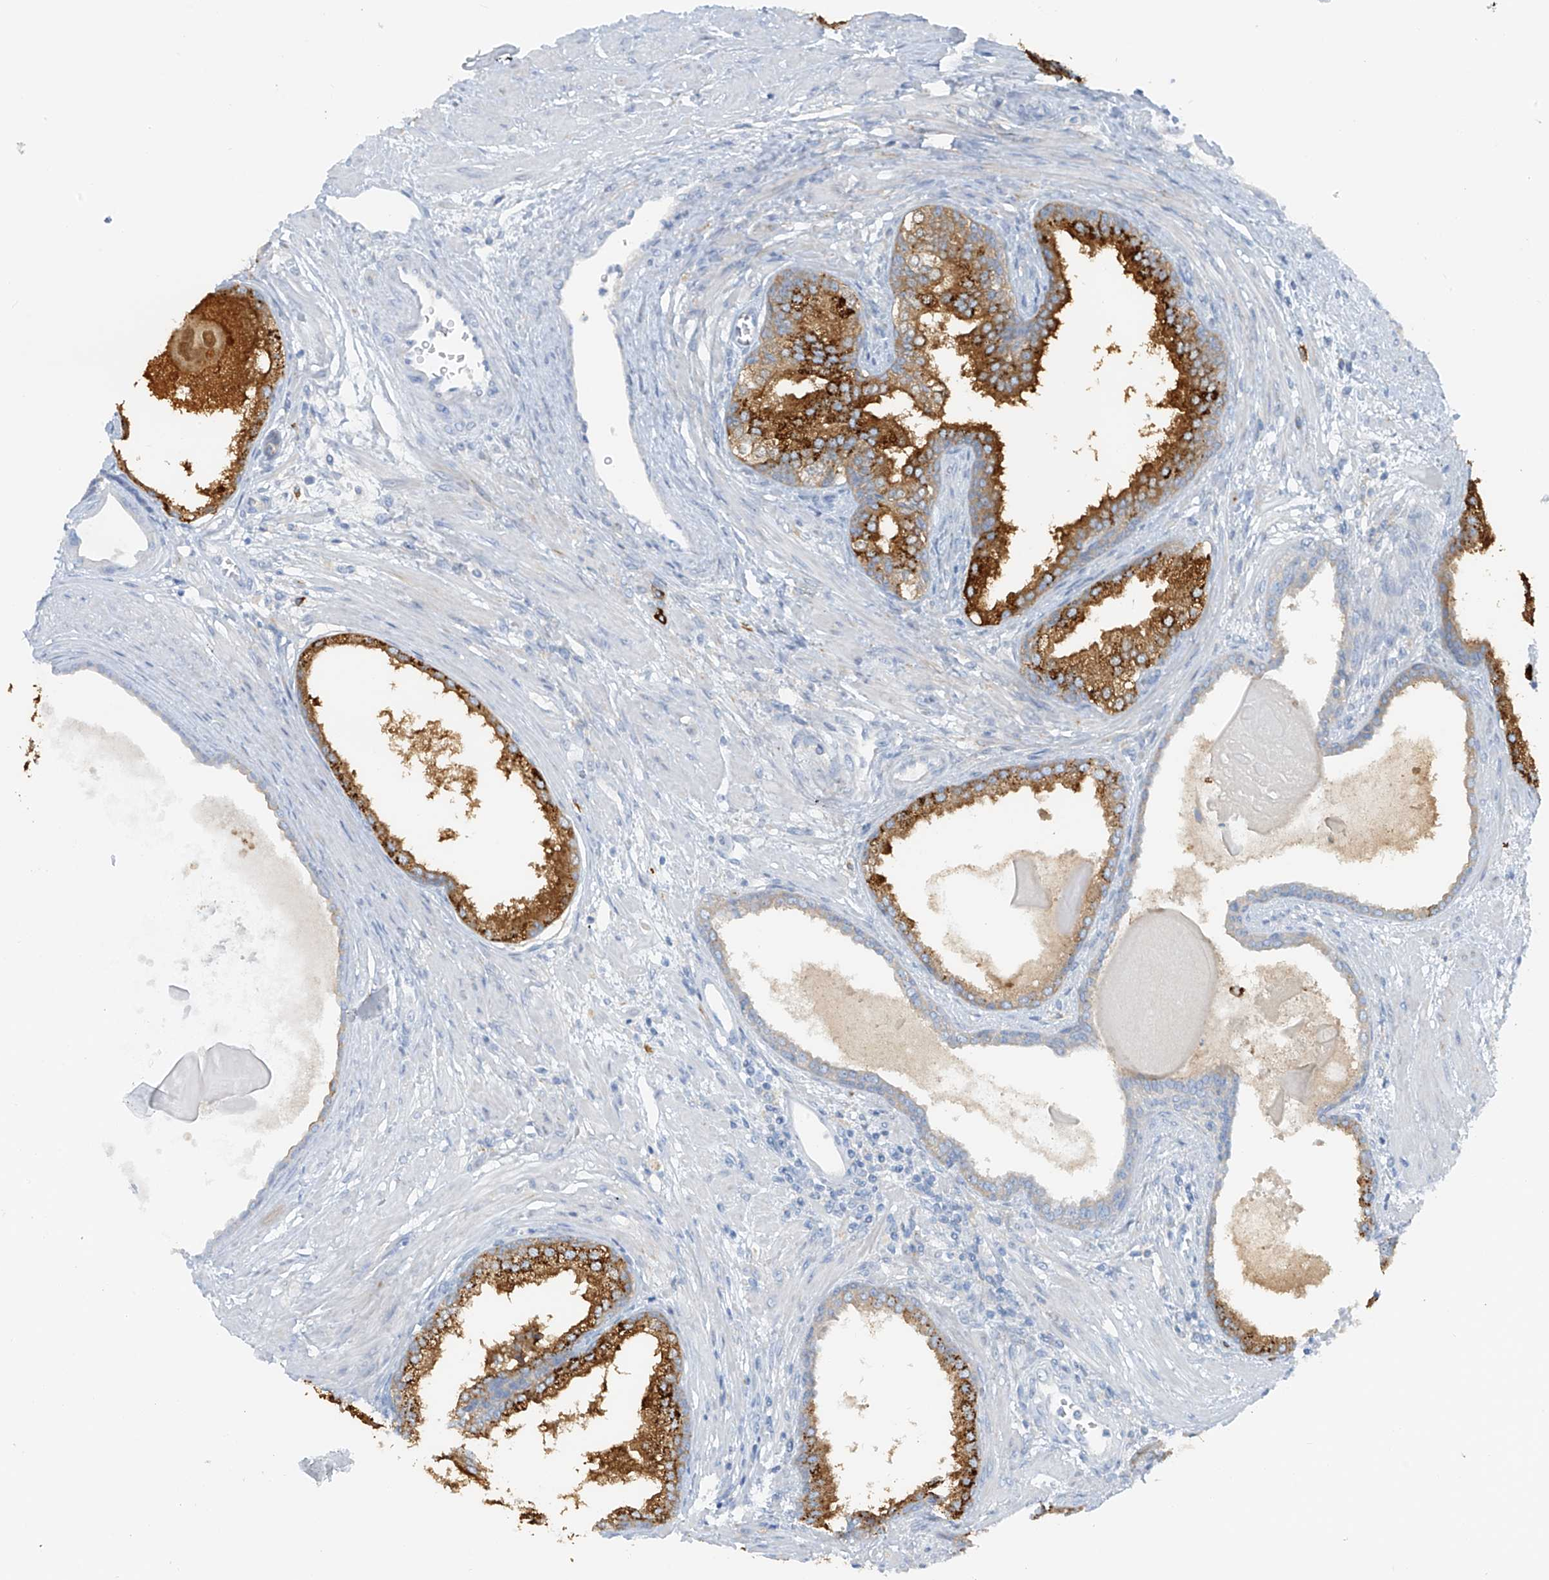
{"staining": {"intensity": "moderate", "quantity": "25%-75%", "location": "cytoplasmic/membranous"}, "tissue": "prostate cancer", "cell_type": "Tumor cells", "image_type": "cancer", "snomed": [{"axis": "morphology", "description": "Adenocarcinoma, High grade"}, {"axis": "topography", "description": "Prostate"}], "caption": "Immunohistochemistry (IHC) micrograph of human prostate cancer stained for a protein (brown), which displays medium levels of moderate cytoplasmic/membranous positivity in about 25%-75% of tumor cells.", "gene": "POMGNT2", "patient": {"sex": "male", "age": 62}}